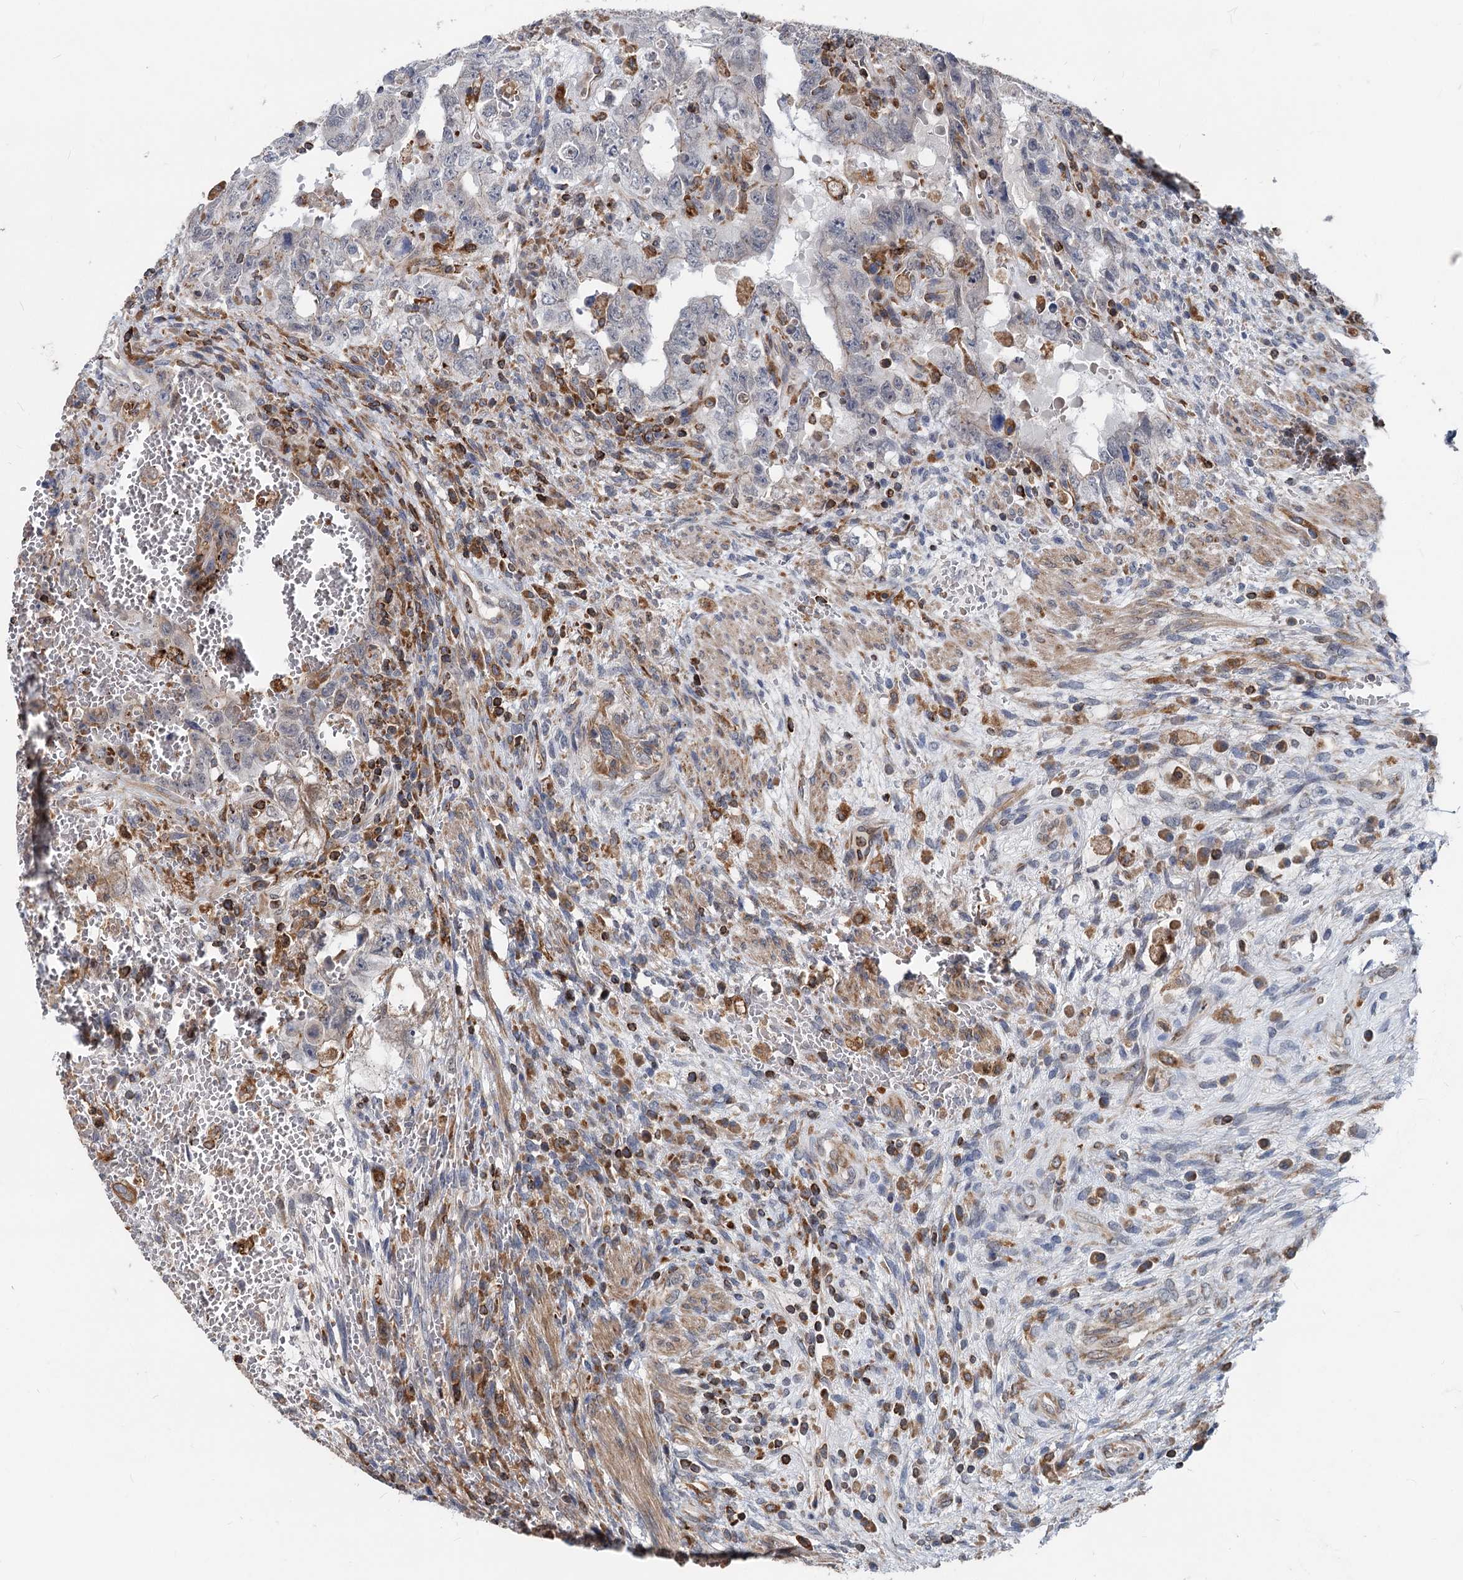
{"staining": {"intensity": "negative", "quantity": "none", "location": "none"}, "tissue": "testis cancer", "cell_type": "Tumor cells", "image_type": "cancer", "snomed": [{"axis": "morphology", "description": "Carcinoma, Embryonal, NOS"}, {"axis": "topography", "description": "Testis"}], "caption": "Immunohistochemical staining of testis cancer (embryonal carcinoma) exhibits no significant positivity in tumor cells.", "gene": "STIM1", "patient": {"sex": "male", "age": 26}}